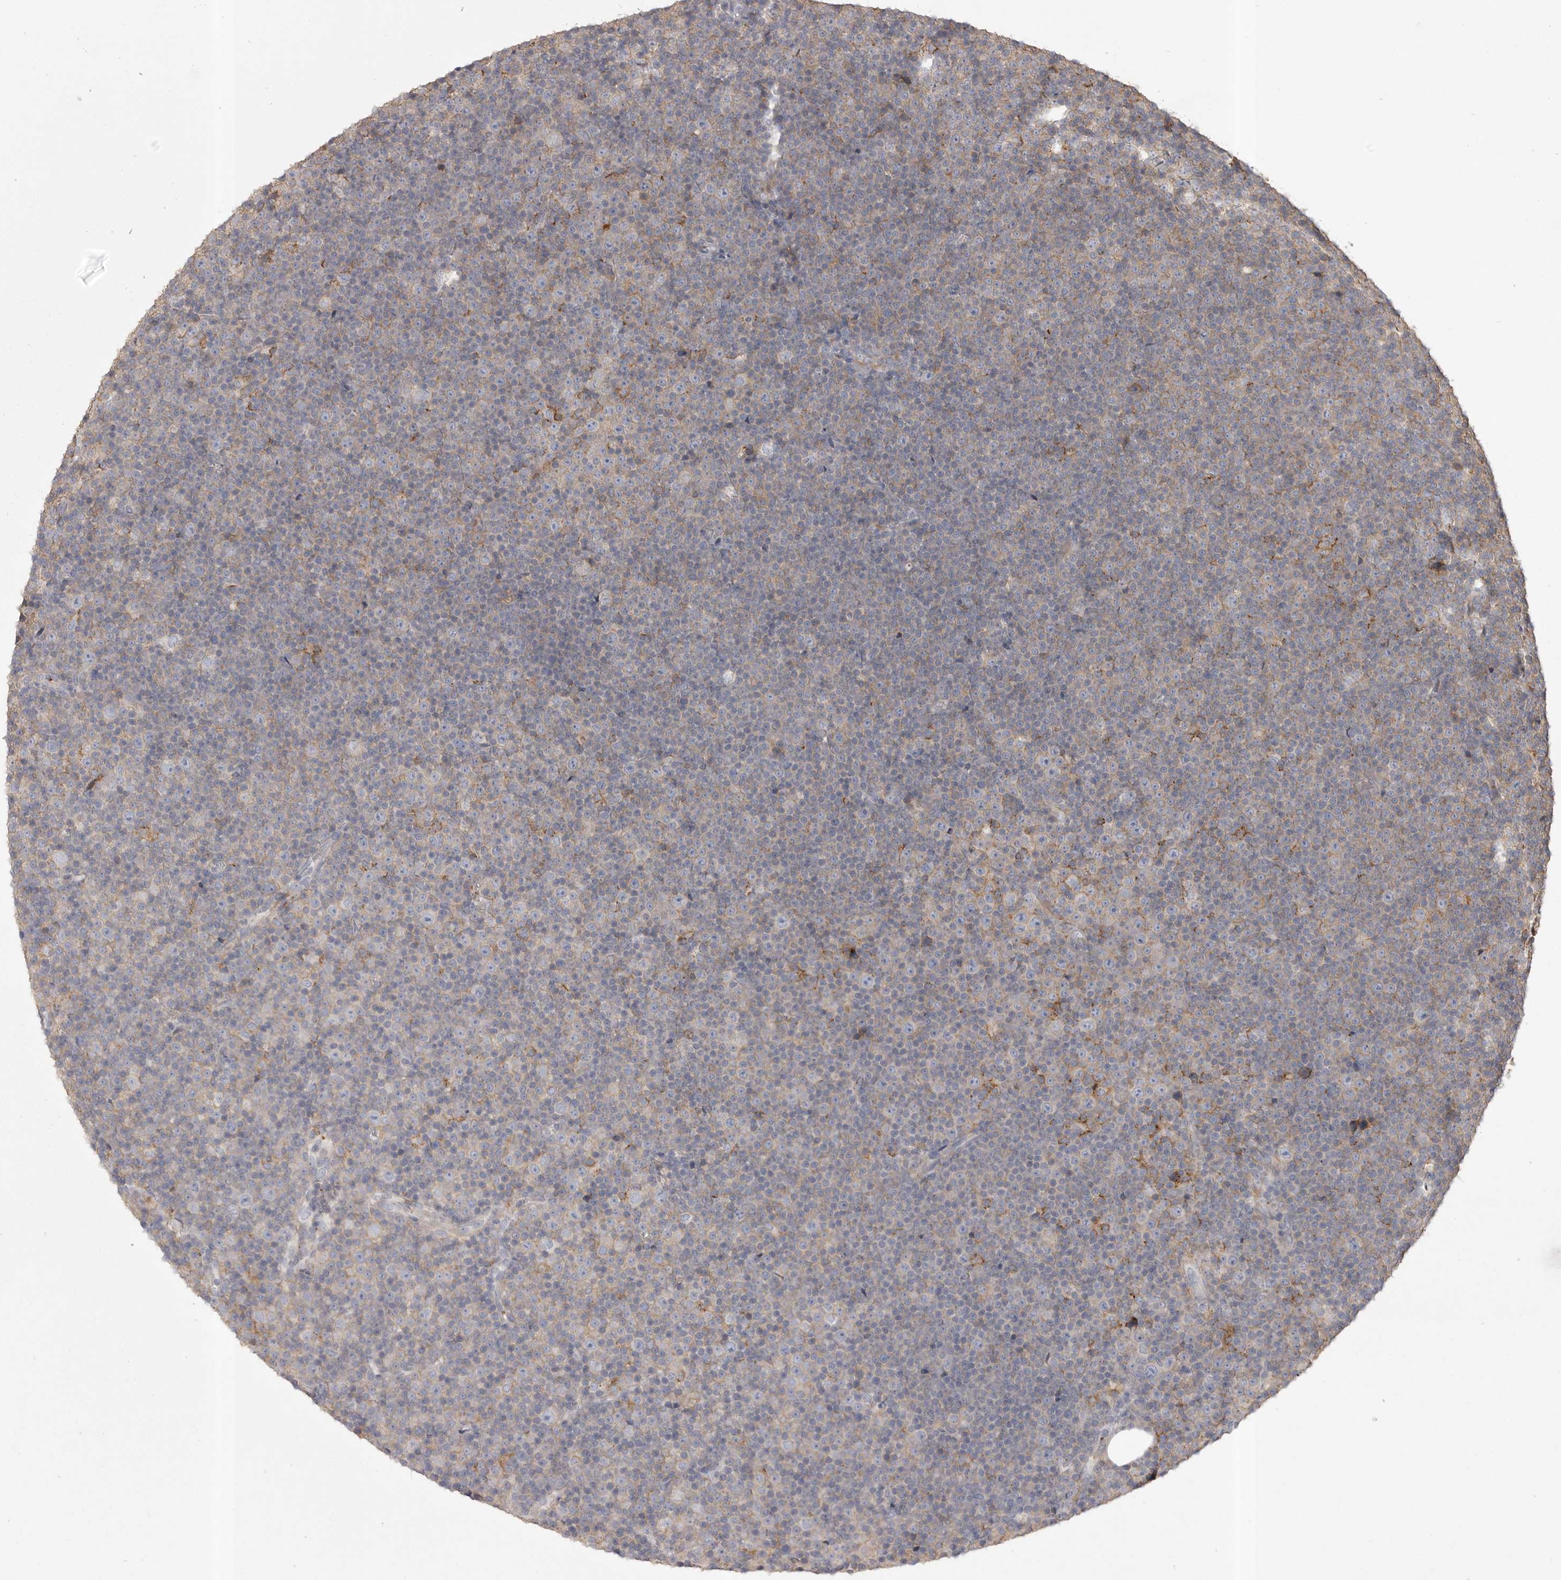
{"staining": {"intensity": "negative", "quantity": "none", "location": "none"}, "tissue": "lymphoma", "cell_type": "Tumor cells", "image_type": "cancer", "snomed": [{"axis": "morphology", "description": "Malignant lymphoma, non-Hodgkin's type, Low grade"}, {"axis": "topography", "description": "Lymph node"}], "caption": "Lymphoma was stained to show a protein in brown. There is no significant staining in tumor cells. (DAB (3,3'-diaminobenzidine) IHC visualized using brightfield microscopy, high magnification).", "gene": "CMTM6", "patient": {"sex": "female", "age": 67}}